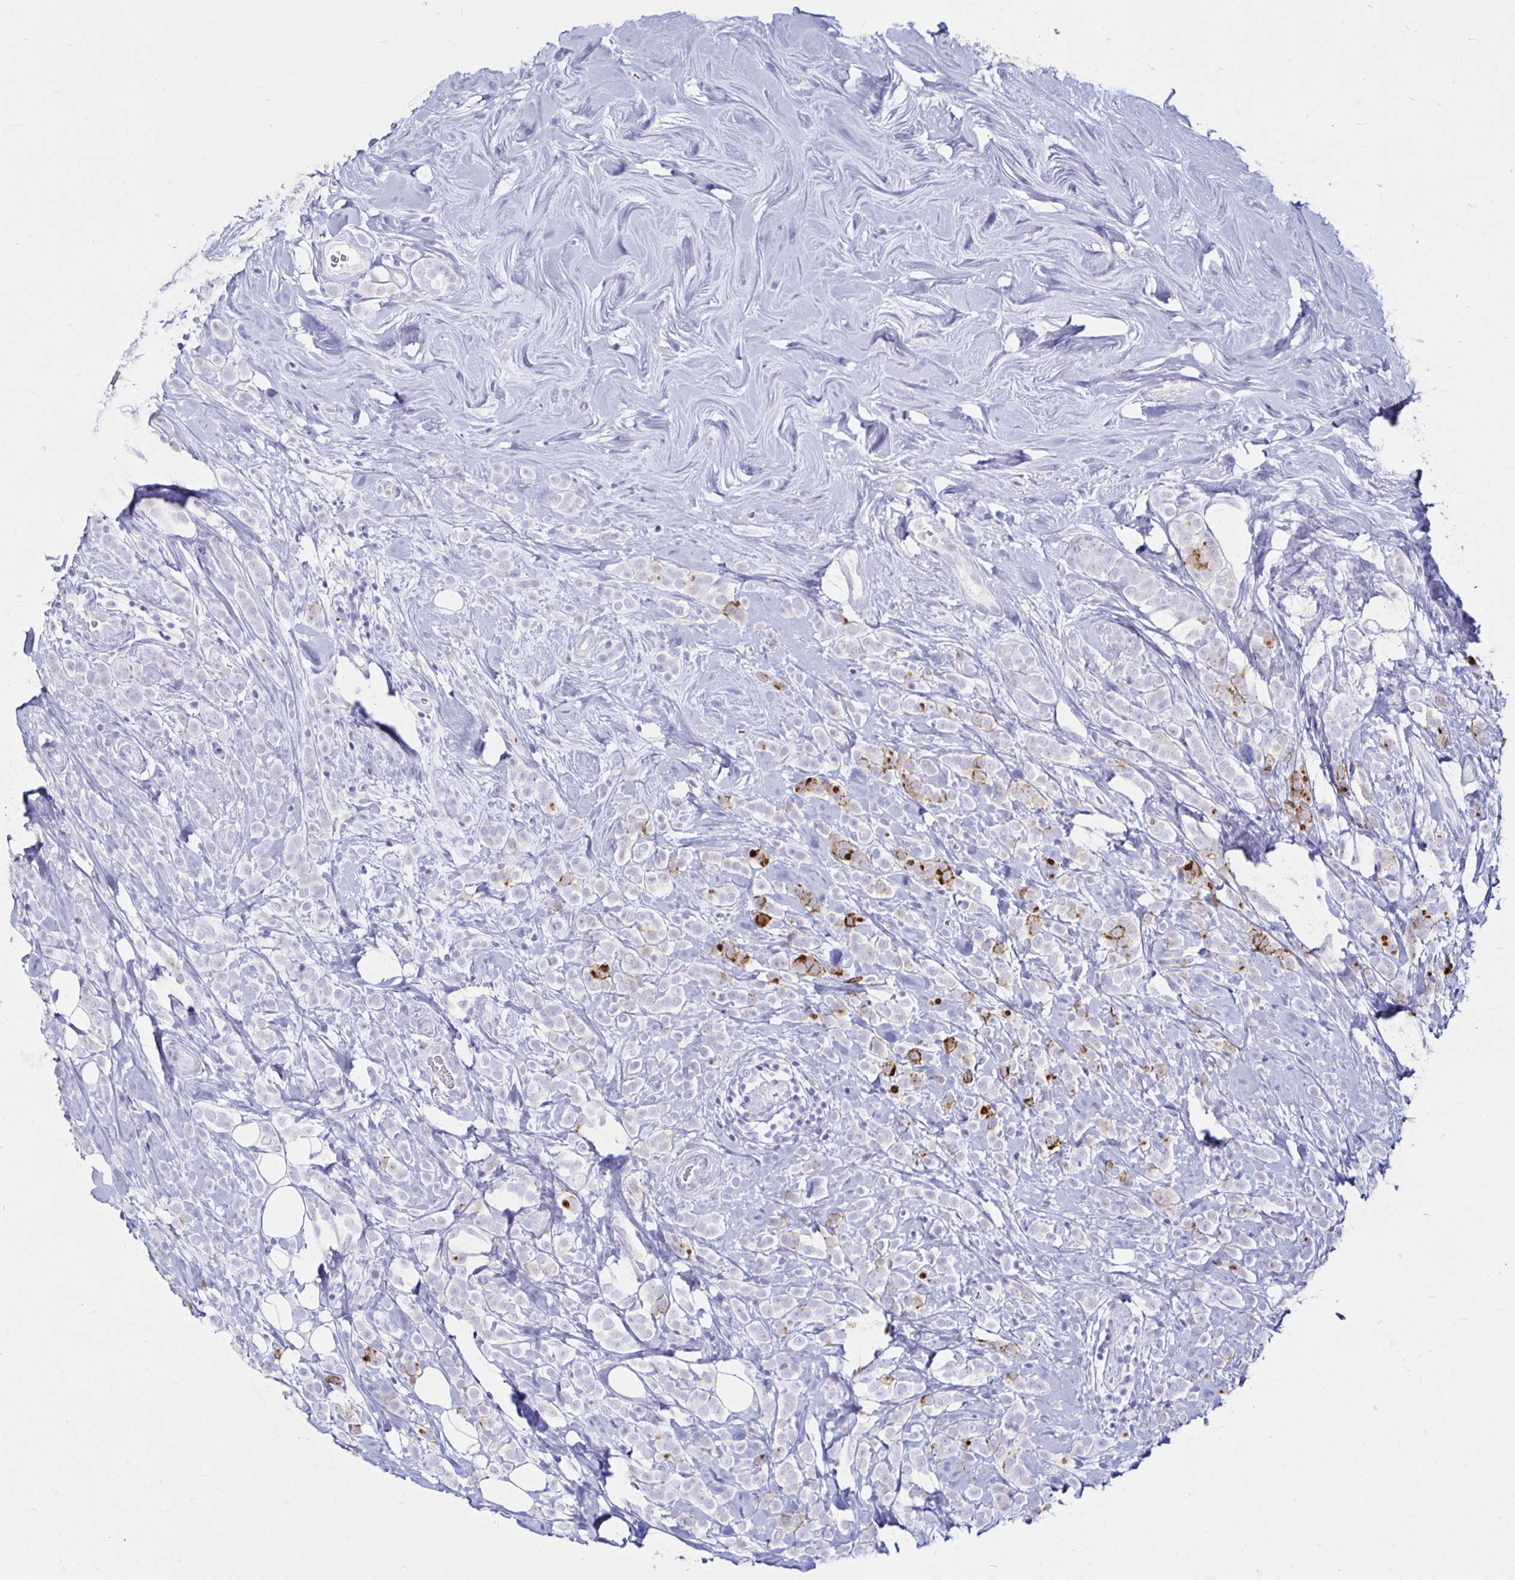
{"staining": {"intensity": "moderate", "quantity": "<25%", "location": "cytoplasmic/membranous"}, "tissue": "breast cancer", "cell_type": "Tumor cells", "image_type": "cancer", "snomed": [{"axis": "morphology", "description": "Lobular carcinoma"}, {"axis": "topography", "description": "Breast"}], "caption": "This is a photomicrograph of IHC staining of breast lobular carcinoma, which shows moderate expression in the cytoplasmic/membranous of tumor cells.", "gene": "TIMP1", "patient": {"sex": "female", "age": 49}}